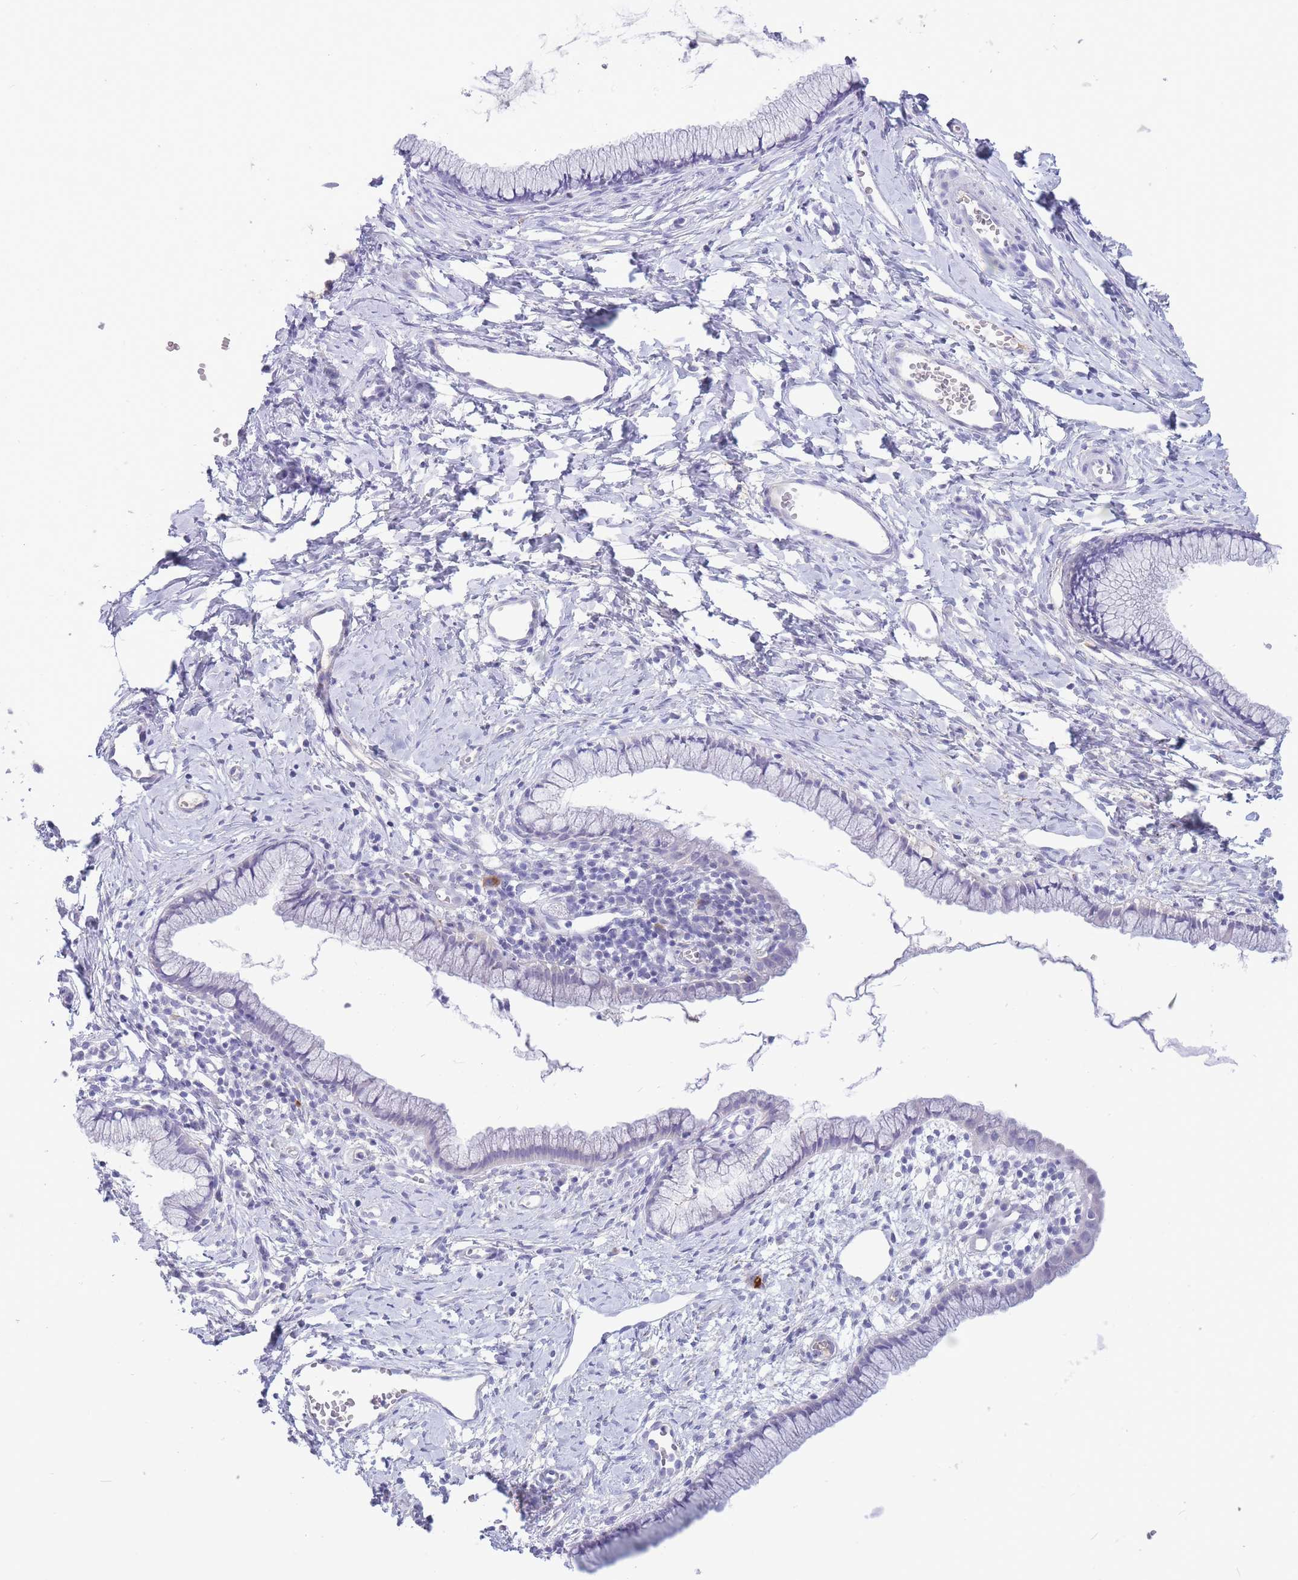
{"staining": {"intensity": "negative", "quantity": "none", "location": "none"}, "tissue": "cervix", "cell_type": "Glandular cells", "image_type": "normal", "snomed": [{"axis": "morphology", "description": "Normal tissue, NOS"}, {"axis": "topography", "description": "Cervix"}], "caption": "The histopathology image reveals no significant positivity in glandular cells of cervix.", "gene": "ASAP3", "patient": {"sex": "female", "age": 40}}